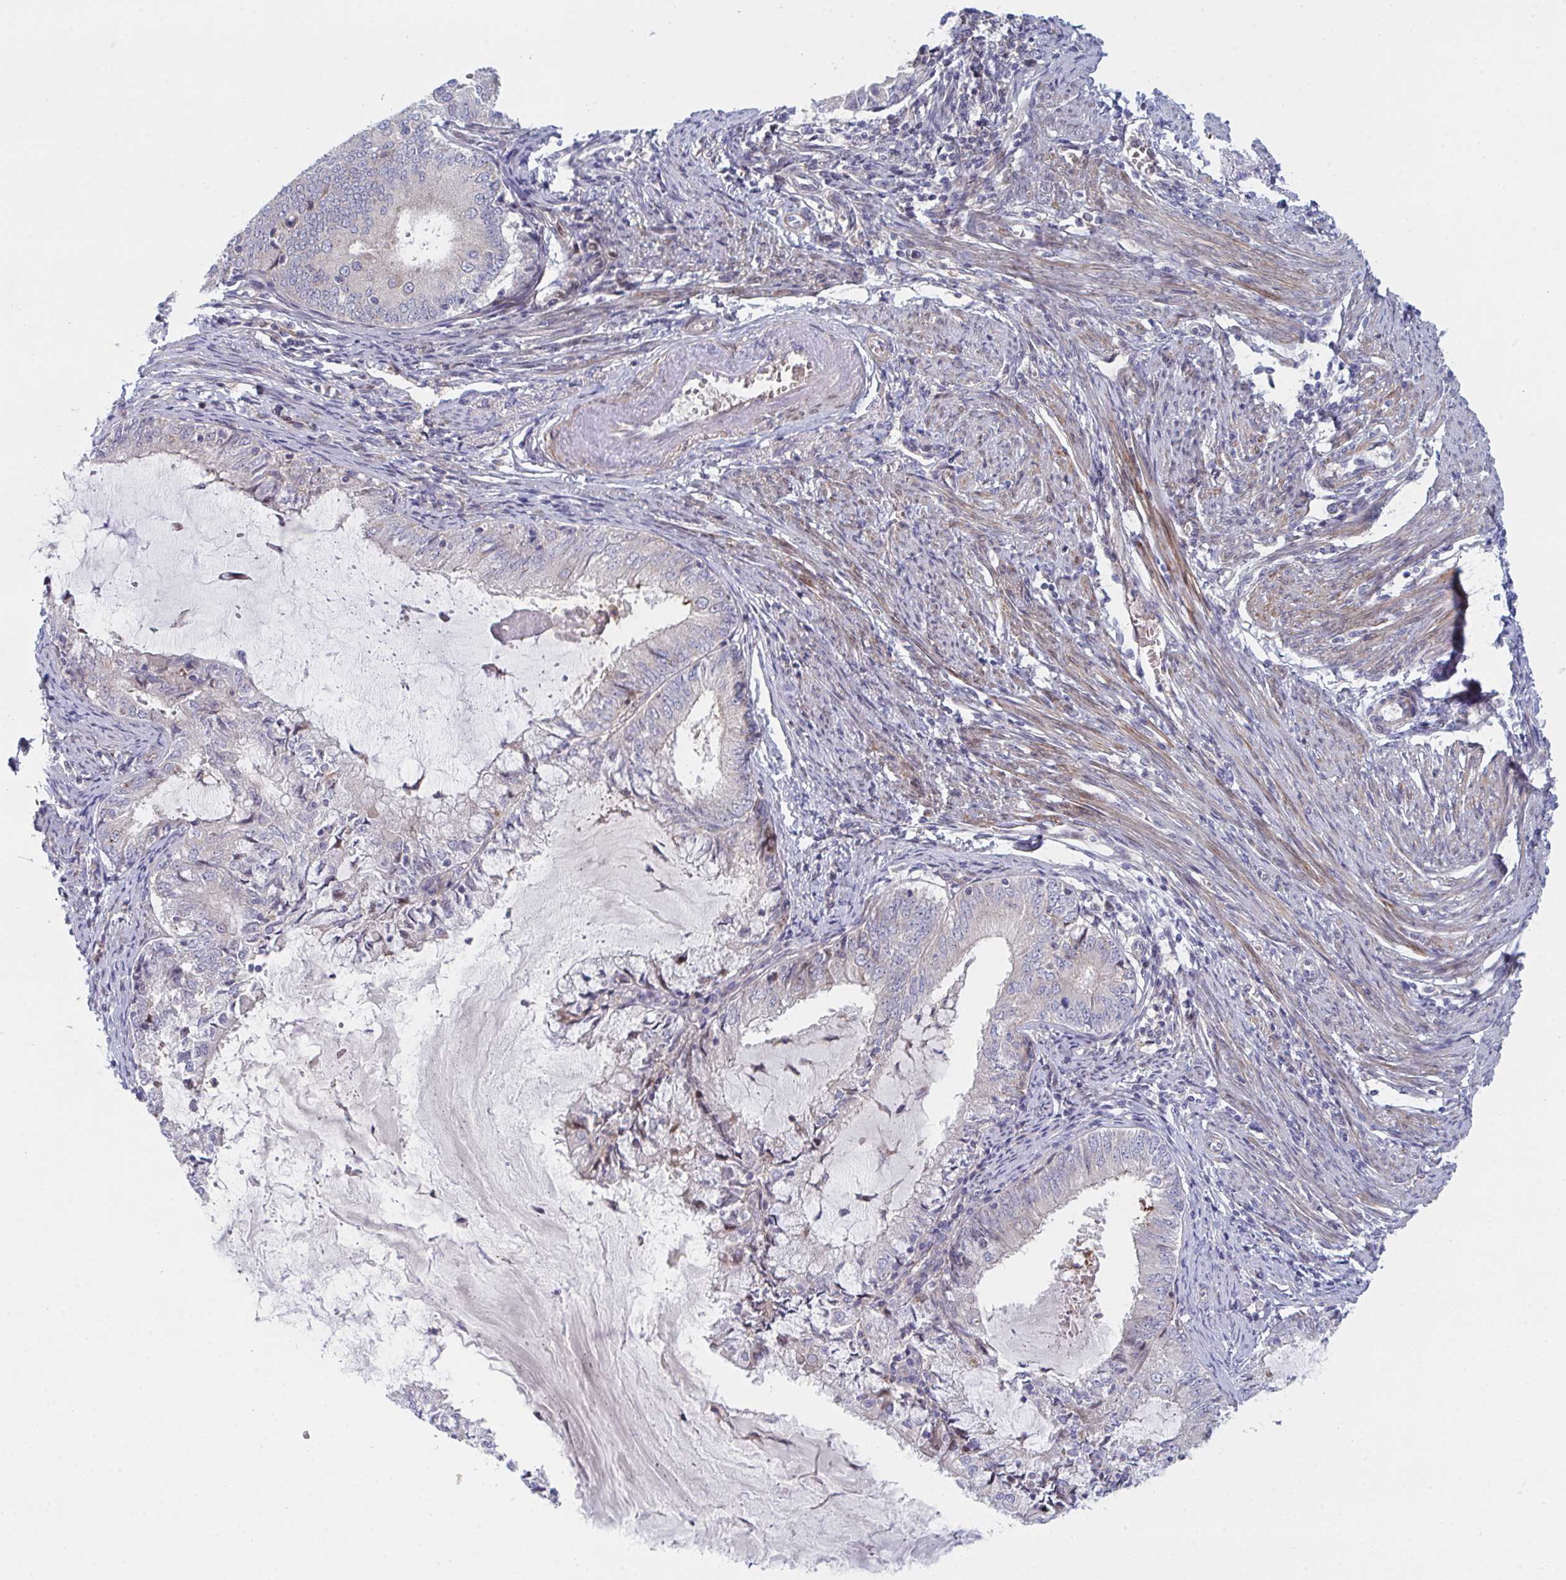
{"staining": {"intensity": "negative", "quantity": "none", "location": "none"}, "tissue": "endometrial cancer", "cell_type": "Tumor cells", "image_type": "cancer", "snomed": [{"axis": "morphology", "description": "Adenocarcinoma, NOS"}, {"axis": "topography", "description": "Endometrium"}], "caption": "This micrograph is of adenocarcinoma (endometrial) stained with immunohistochemistry to label a protein in brown with the nuclei are counter-stained blue. There is no positivity in tumor cells.", "gene": "TNFSF4", "patient": {"sex": "female", "age": 57}}